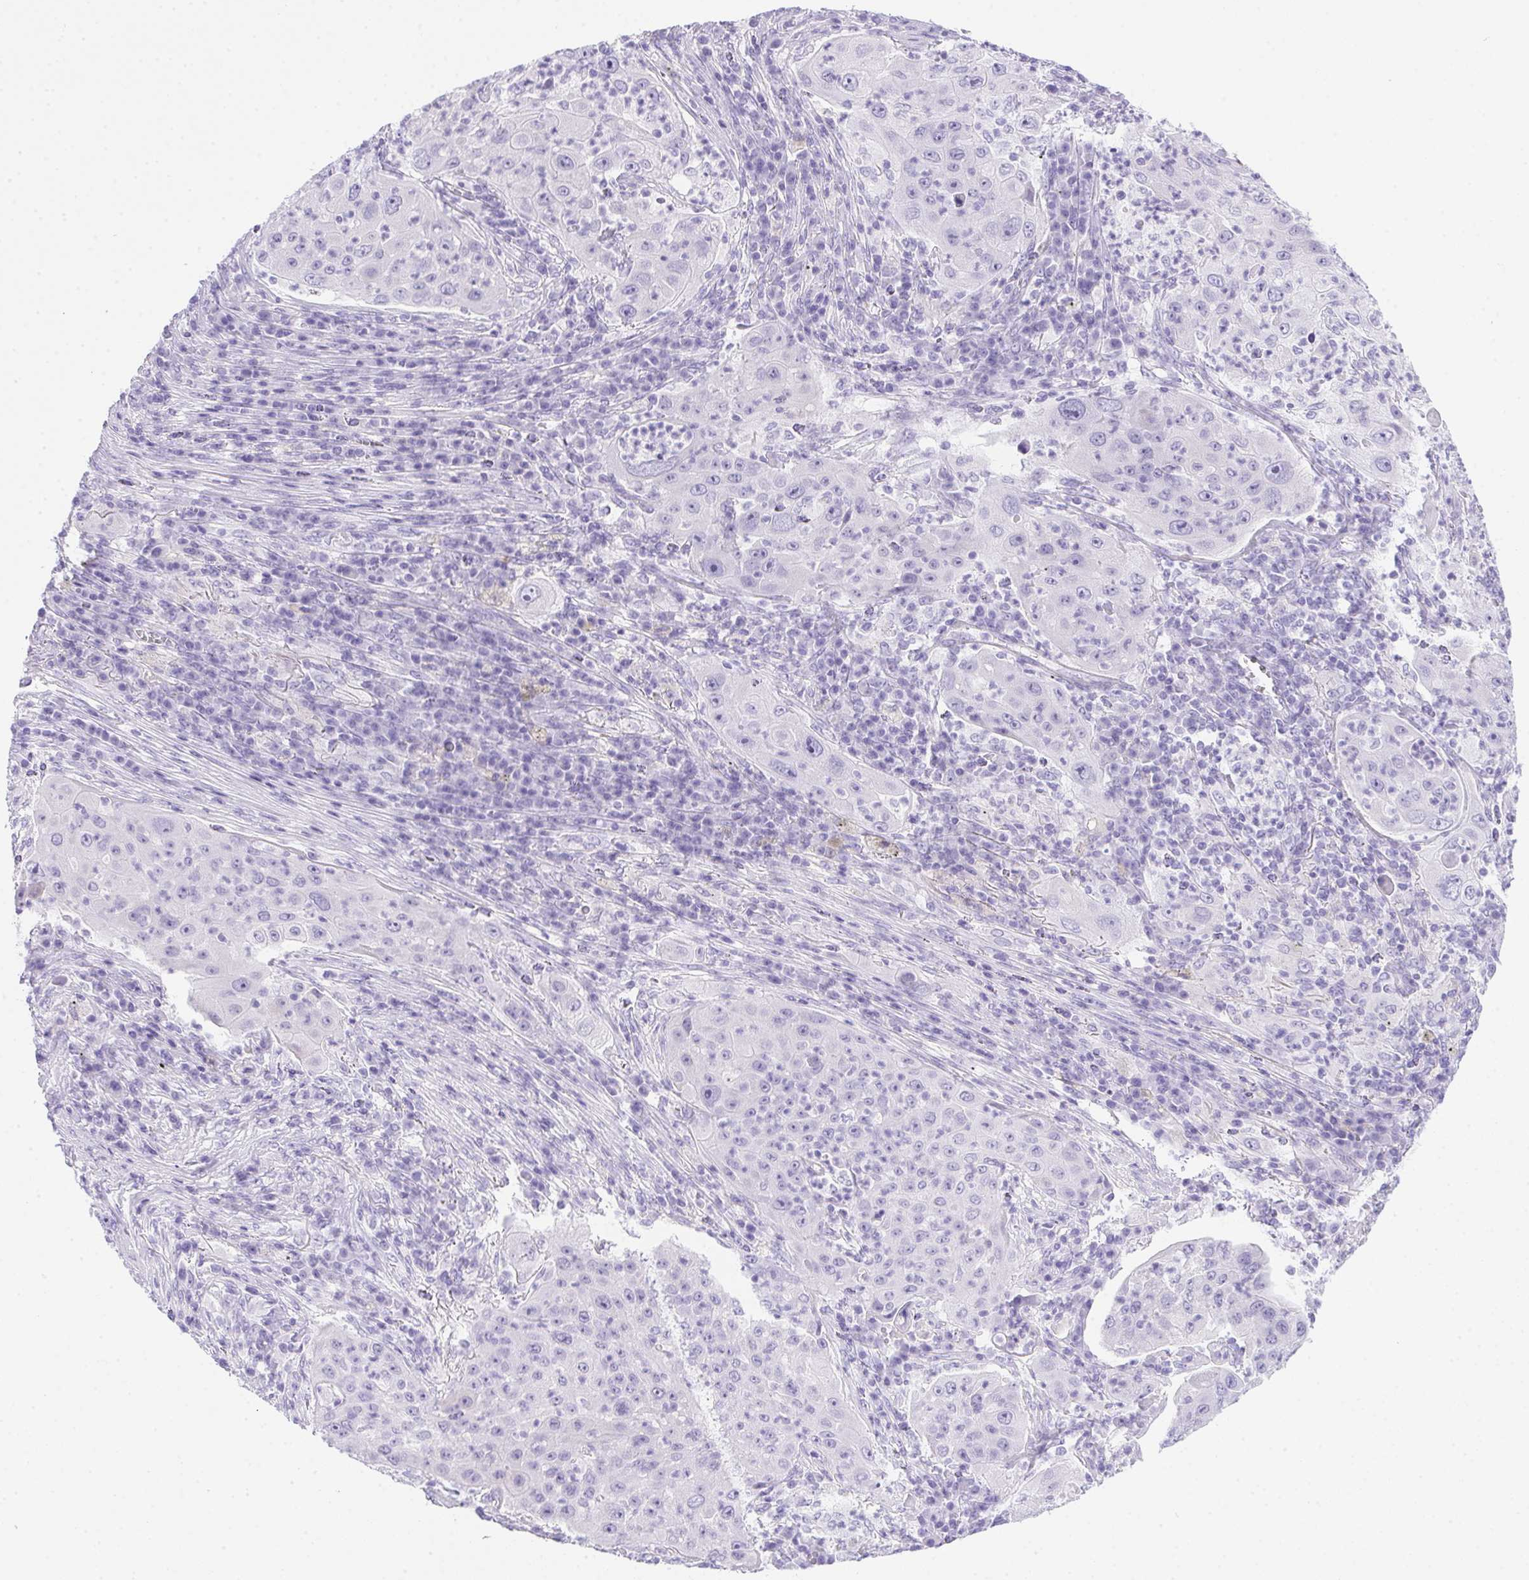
{"staining": {"intensity": "negative", "quantity": "none", "location": "none"}, "tissue": "lung cancer", "cell_type": "Tumor cells", "image_type": "cancer", "snomed": [{"axis": "morphology", "description": "Squamous cell carcinoma, NOS"}, {"axis": "topography", "description": "Lung"}], "caption": "Tumor cells are negative for protein expression in human lung cancer (squamous cell carcinoma).", "gene": "SPACA5B", "patient": {"sex": "female", "age": 59}}